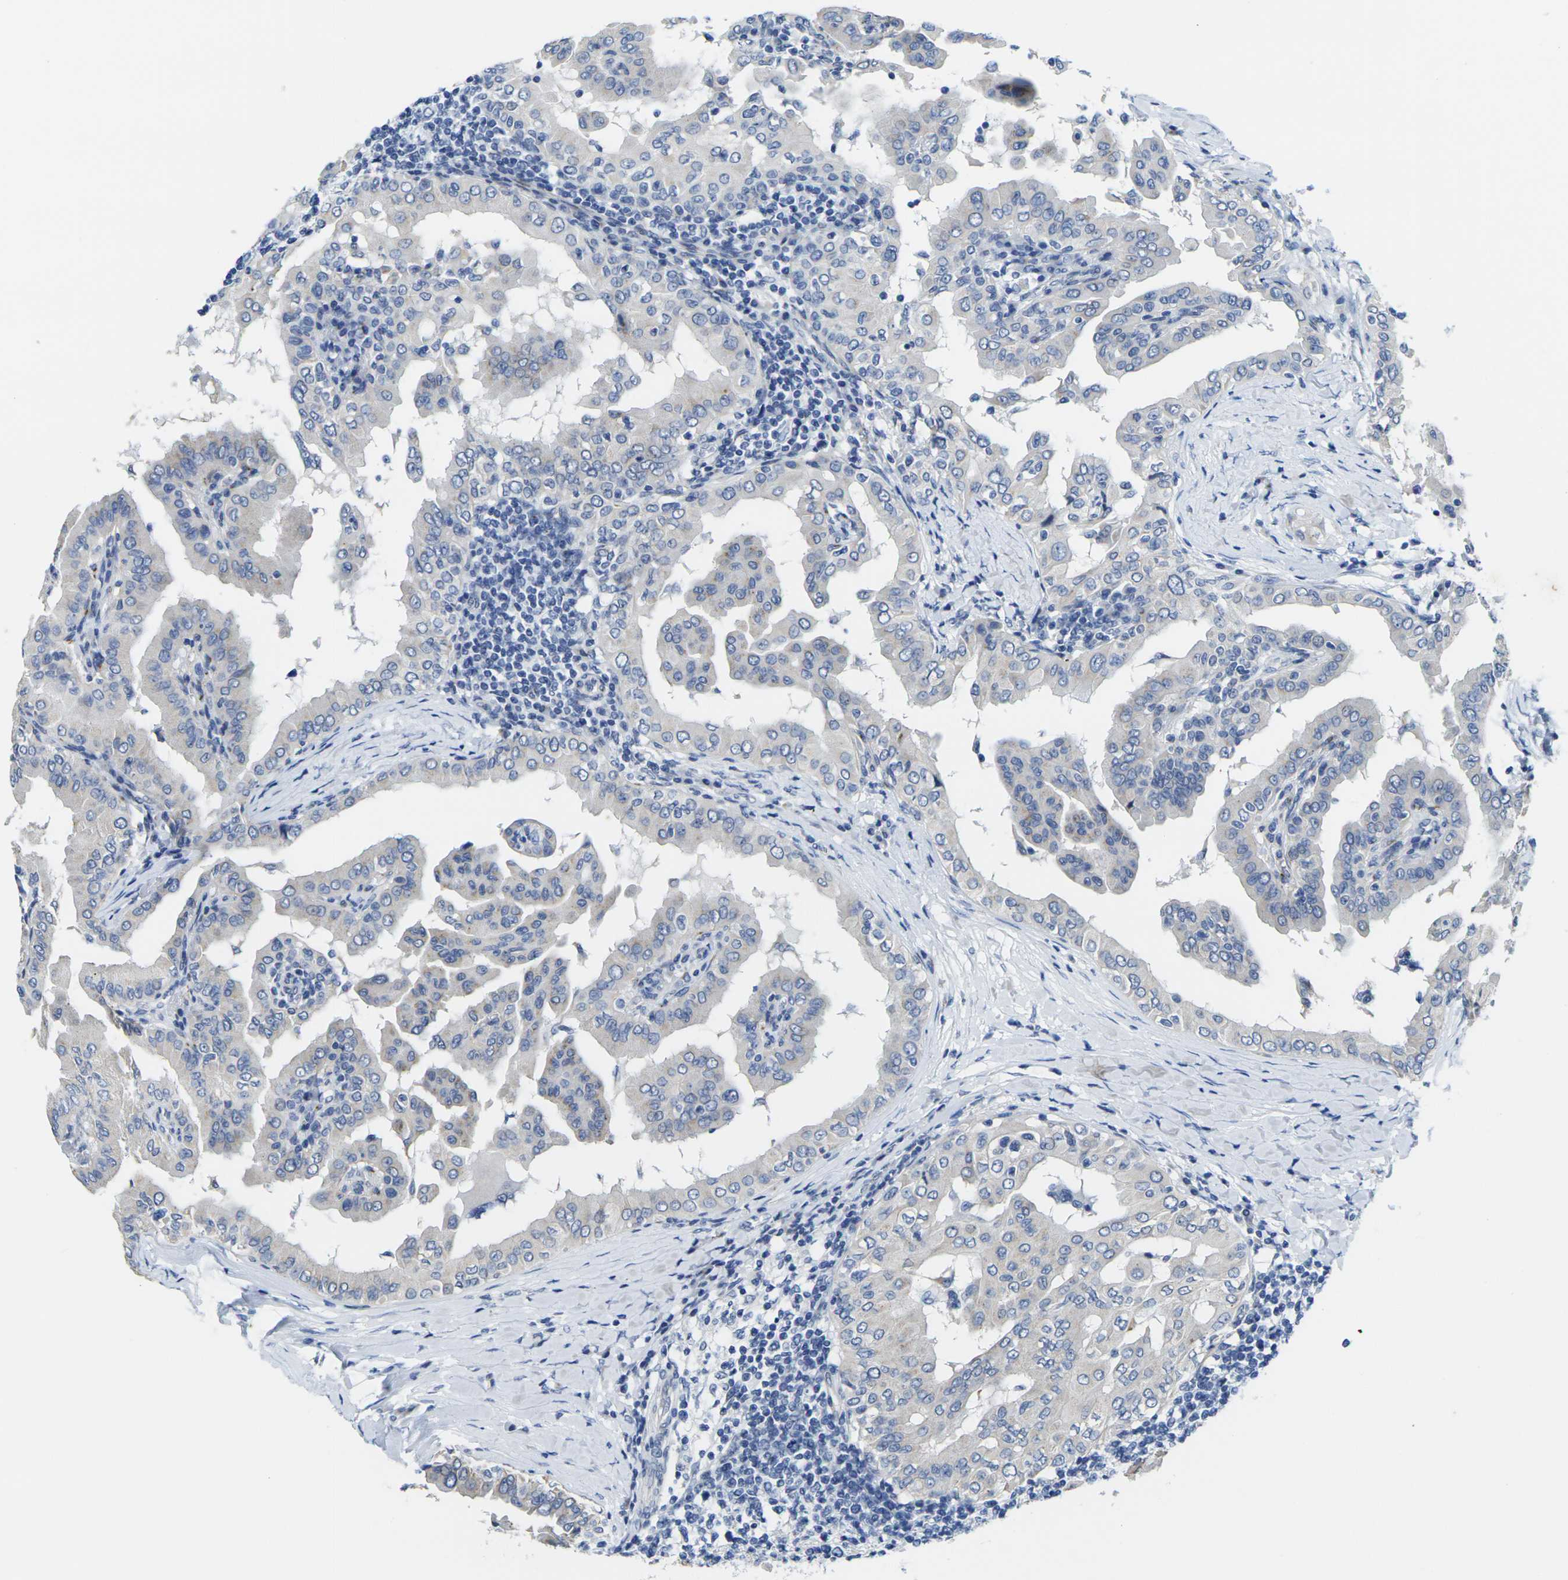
{"staining": {"intensity": "negative", "quantity": "none", "location": "none"}, "tissue": "thyroid cancer", "cell_type": "Tumor cells", "image_type": "cancer", "snomed": [{"axis": "morphology", "description": "Papillary adenocarcinoma, NOS"}, {"axis": "topography", "description": "Thyroid gland"}], "caption": "IHC image of papillary adenocarcinoma (thyroid) stained for a protein (brown), which reveals no expression in tumor cells.", "gene": "CRK", "patient": {"sex": "male", "age": 33}}